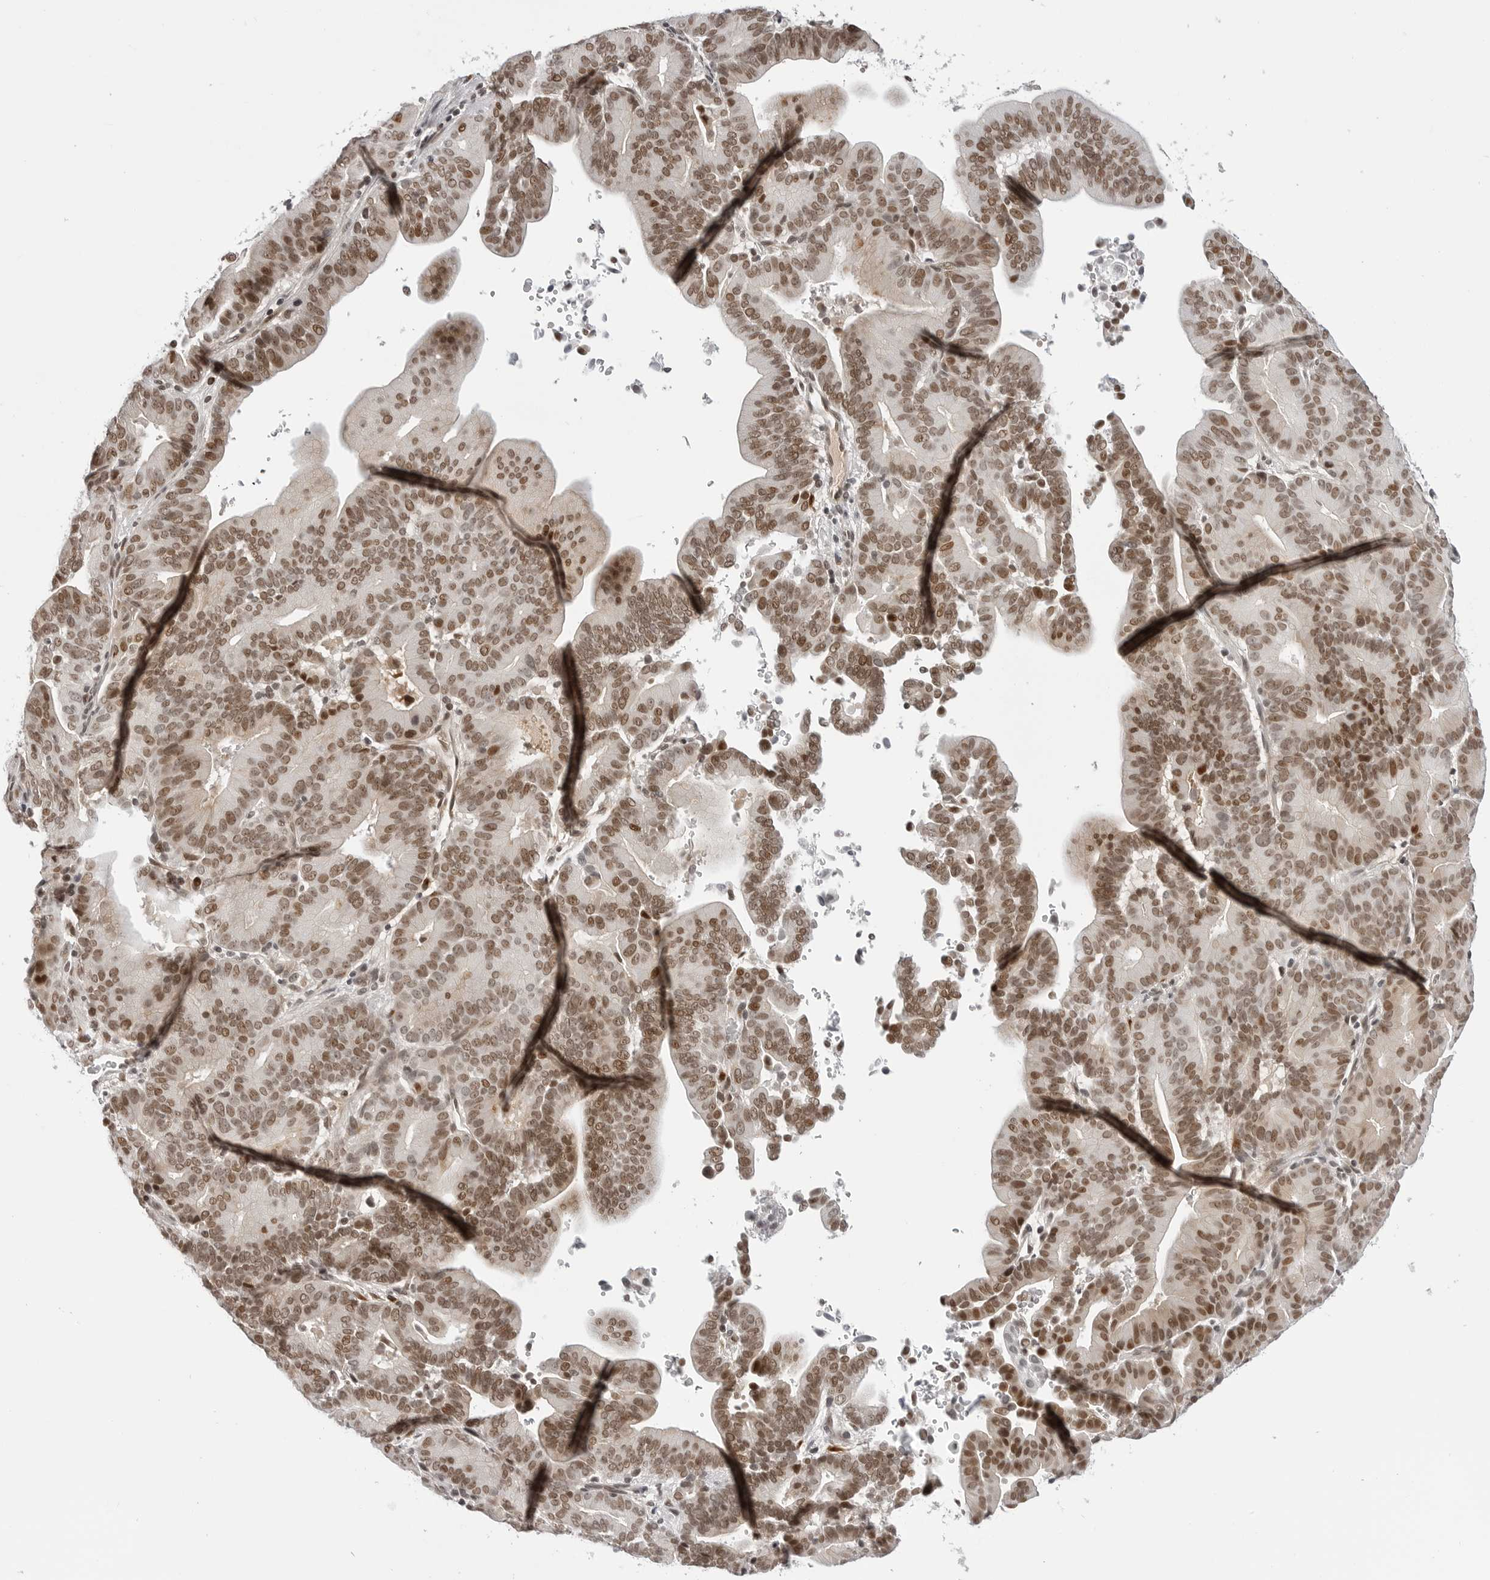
{"staining": {"intensity": "moderate", "quantity": ">75%", "location": "nuclear"}, "tissue": "liver cancer", "cell_type": "Tumor cells", "image_type": "cancer", "snomed": [{"axis": "morphology", "description": "Cholangiocarcinoma"}, {"axis": "topography", "description": "Liver"}], "caption": "Immunohistochemical staining of liver cancer reveals moderate nuclear protein expression in about >75% of tumor cells. Nuclei are stained in blue.", "gene": "PHF3", "patient": {"sex": "female", "age": 75}}